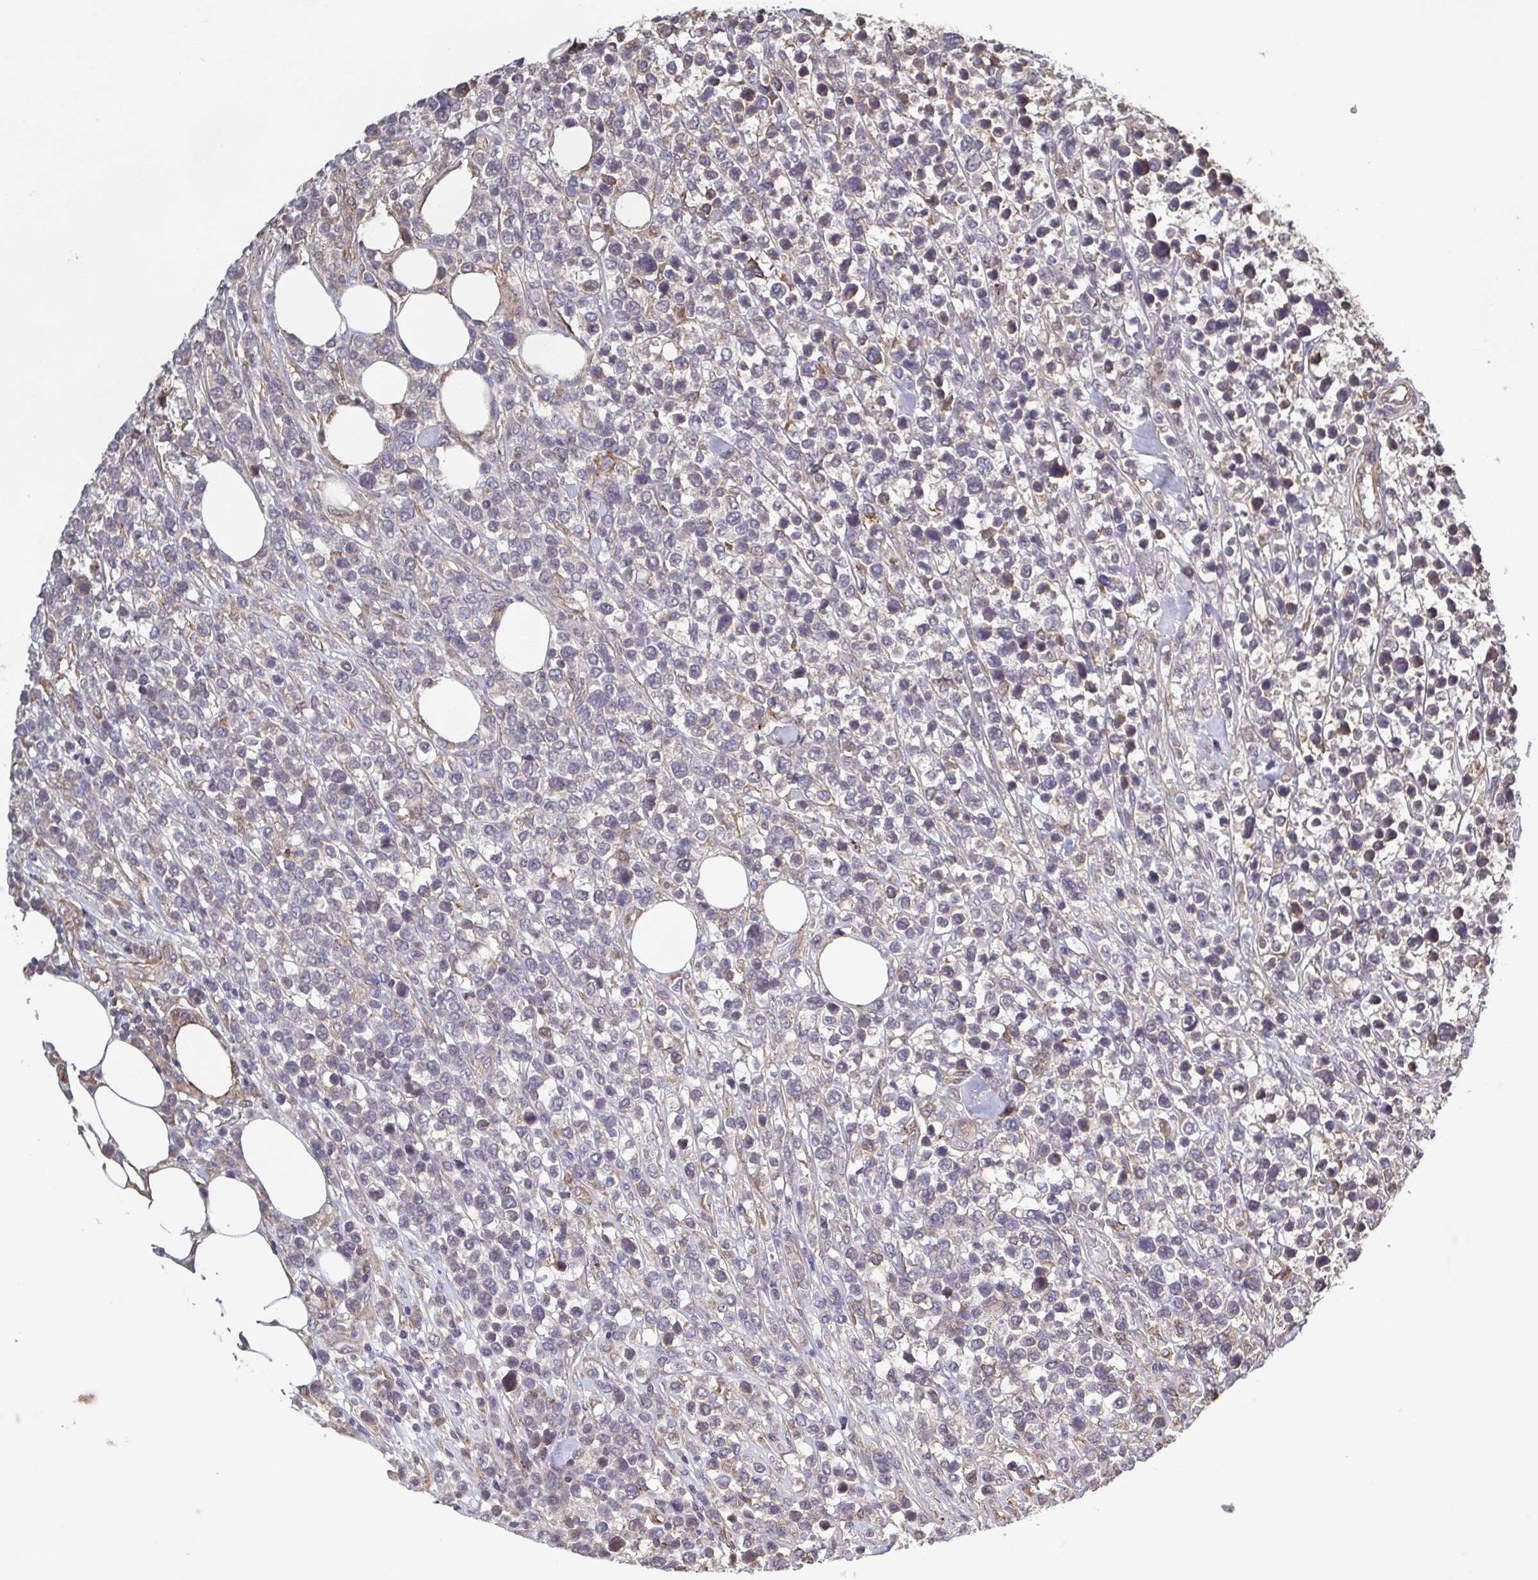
{"staining": {"intensity": "negative", "quantity": "none", "location": "none"}, "tissue": "lymphoma", "cell_type": "Tumor cells", "image_type": "cancer", "snomed": [{"axis": "morphology", "description": "Malignant lymphoma, non-Hodgkin's type, High grade"}, {"axis": "topography", "description": "Soft tissue"}], "caption": "IHC micrograph of neoplastic tissue: human malignant lymphoma, non-Hodgkin's type (high-grade) stained with DAB demonstrates no significant protein expression in tumor cells.", "gene": "ZNF200", "patient": {"sex": "female", "age": 56}}